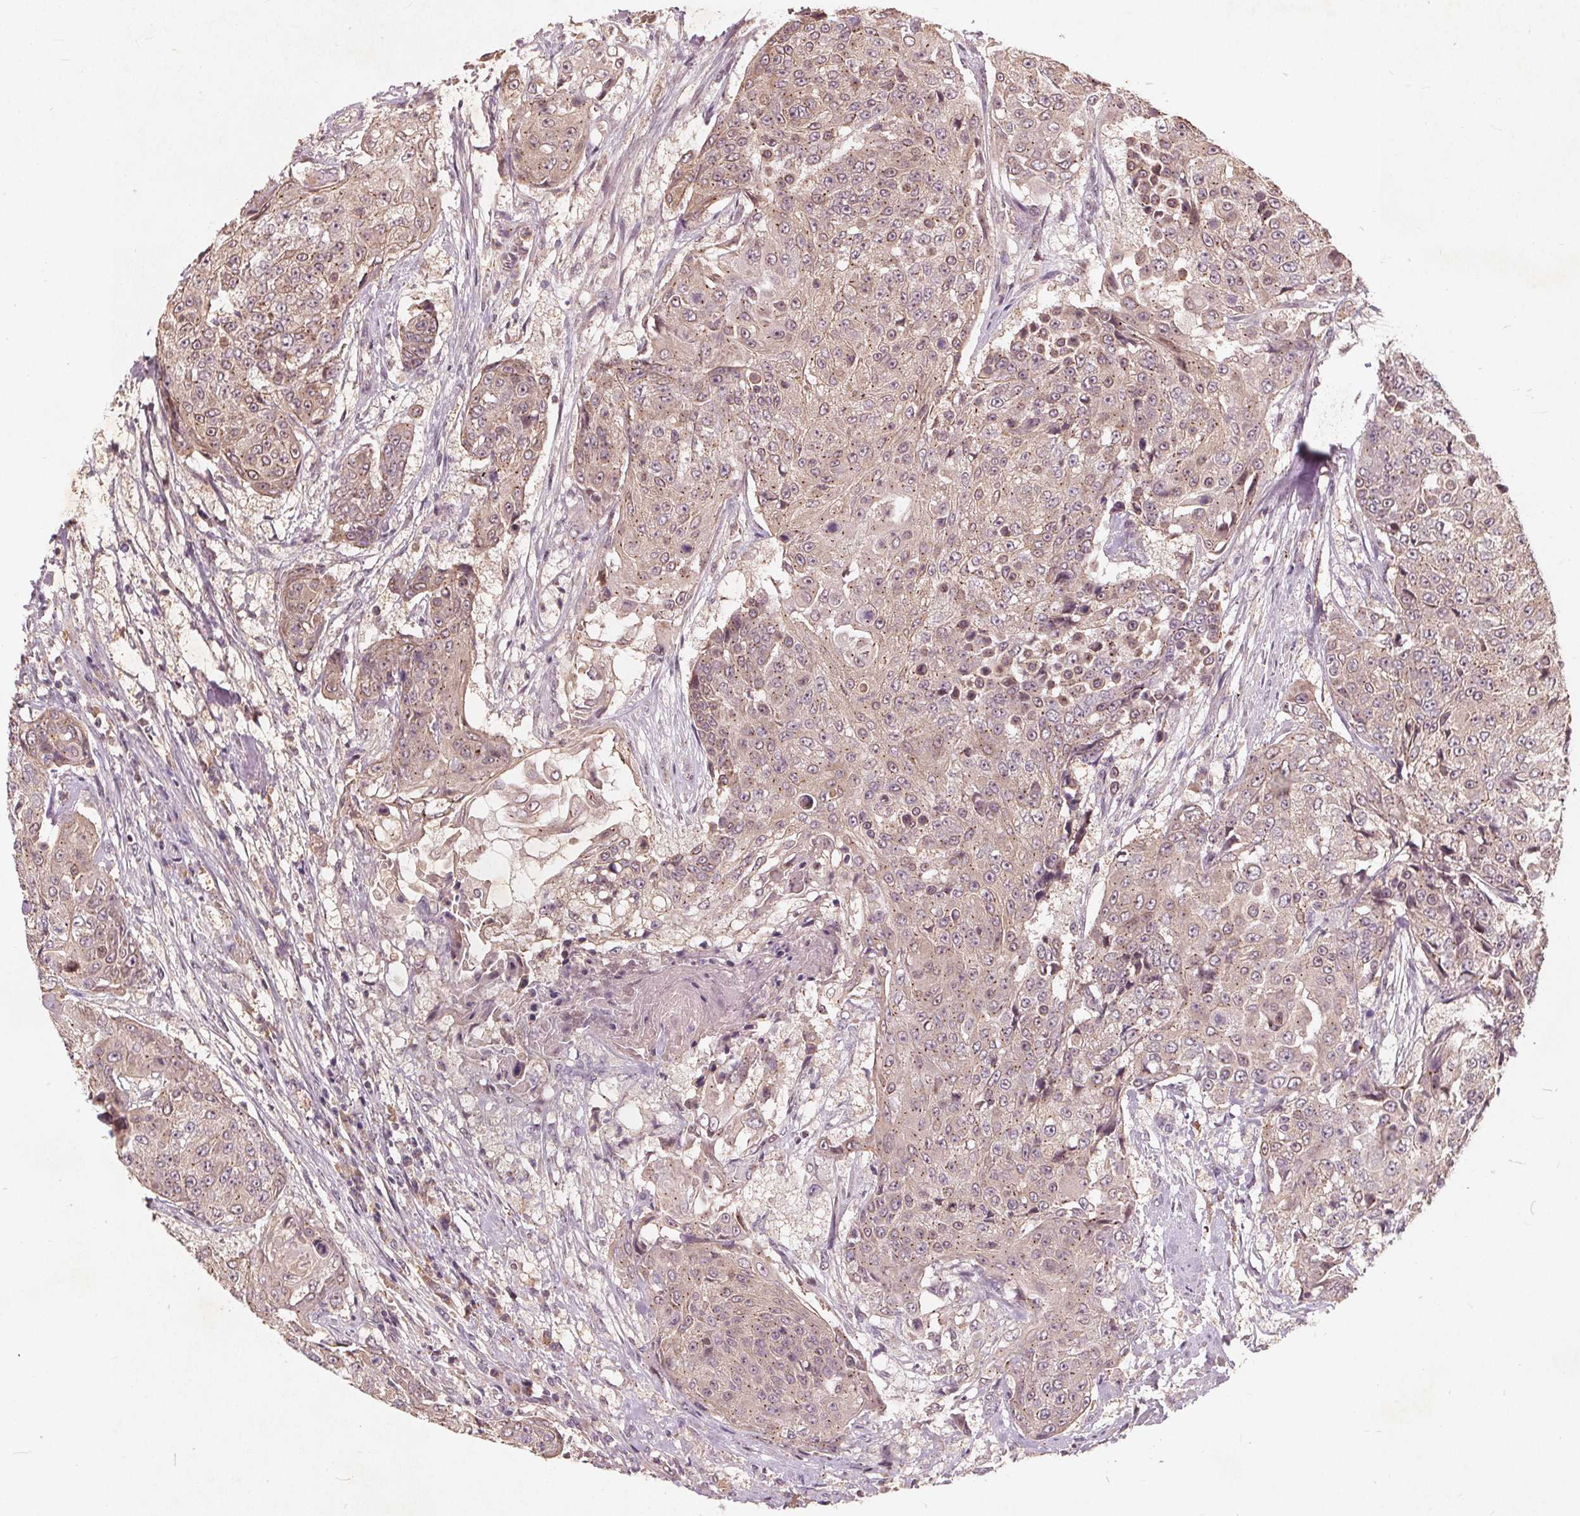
{"staining": {"intensity": "weak", "quantity": "<25%", "location": "cytoplasmic/membranous"}, "tissue": "urothelial cancer", "cell_type": "Tumor cells", "image_type": "cancer", "snomed": [{"axis": "morphology", "description": "Urothelial carcinoma, High grade"}, {"axis": "topography", "description": "Urinary bladder"}], "caption": "Immunohistochemical staining of urothelial carcinoma (high-grade) reveals no significant expression in tumor cells. (DAB (3,3'-diaminobenzidine) immunohistochemistry (IHC) visualized using brightfield microscopy, high magnification).", "gene": "CSNK1G2", "patient": {"sex": "female", "age": 63}}